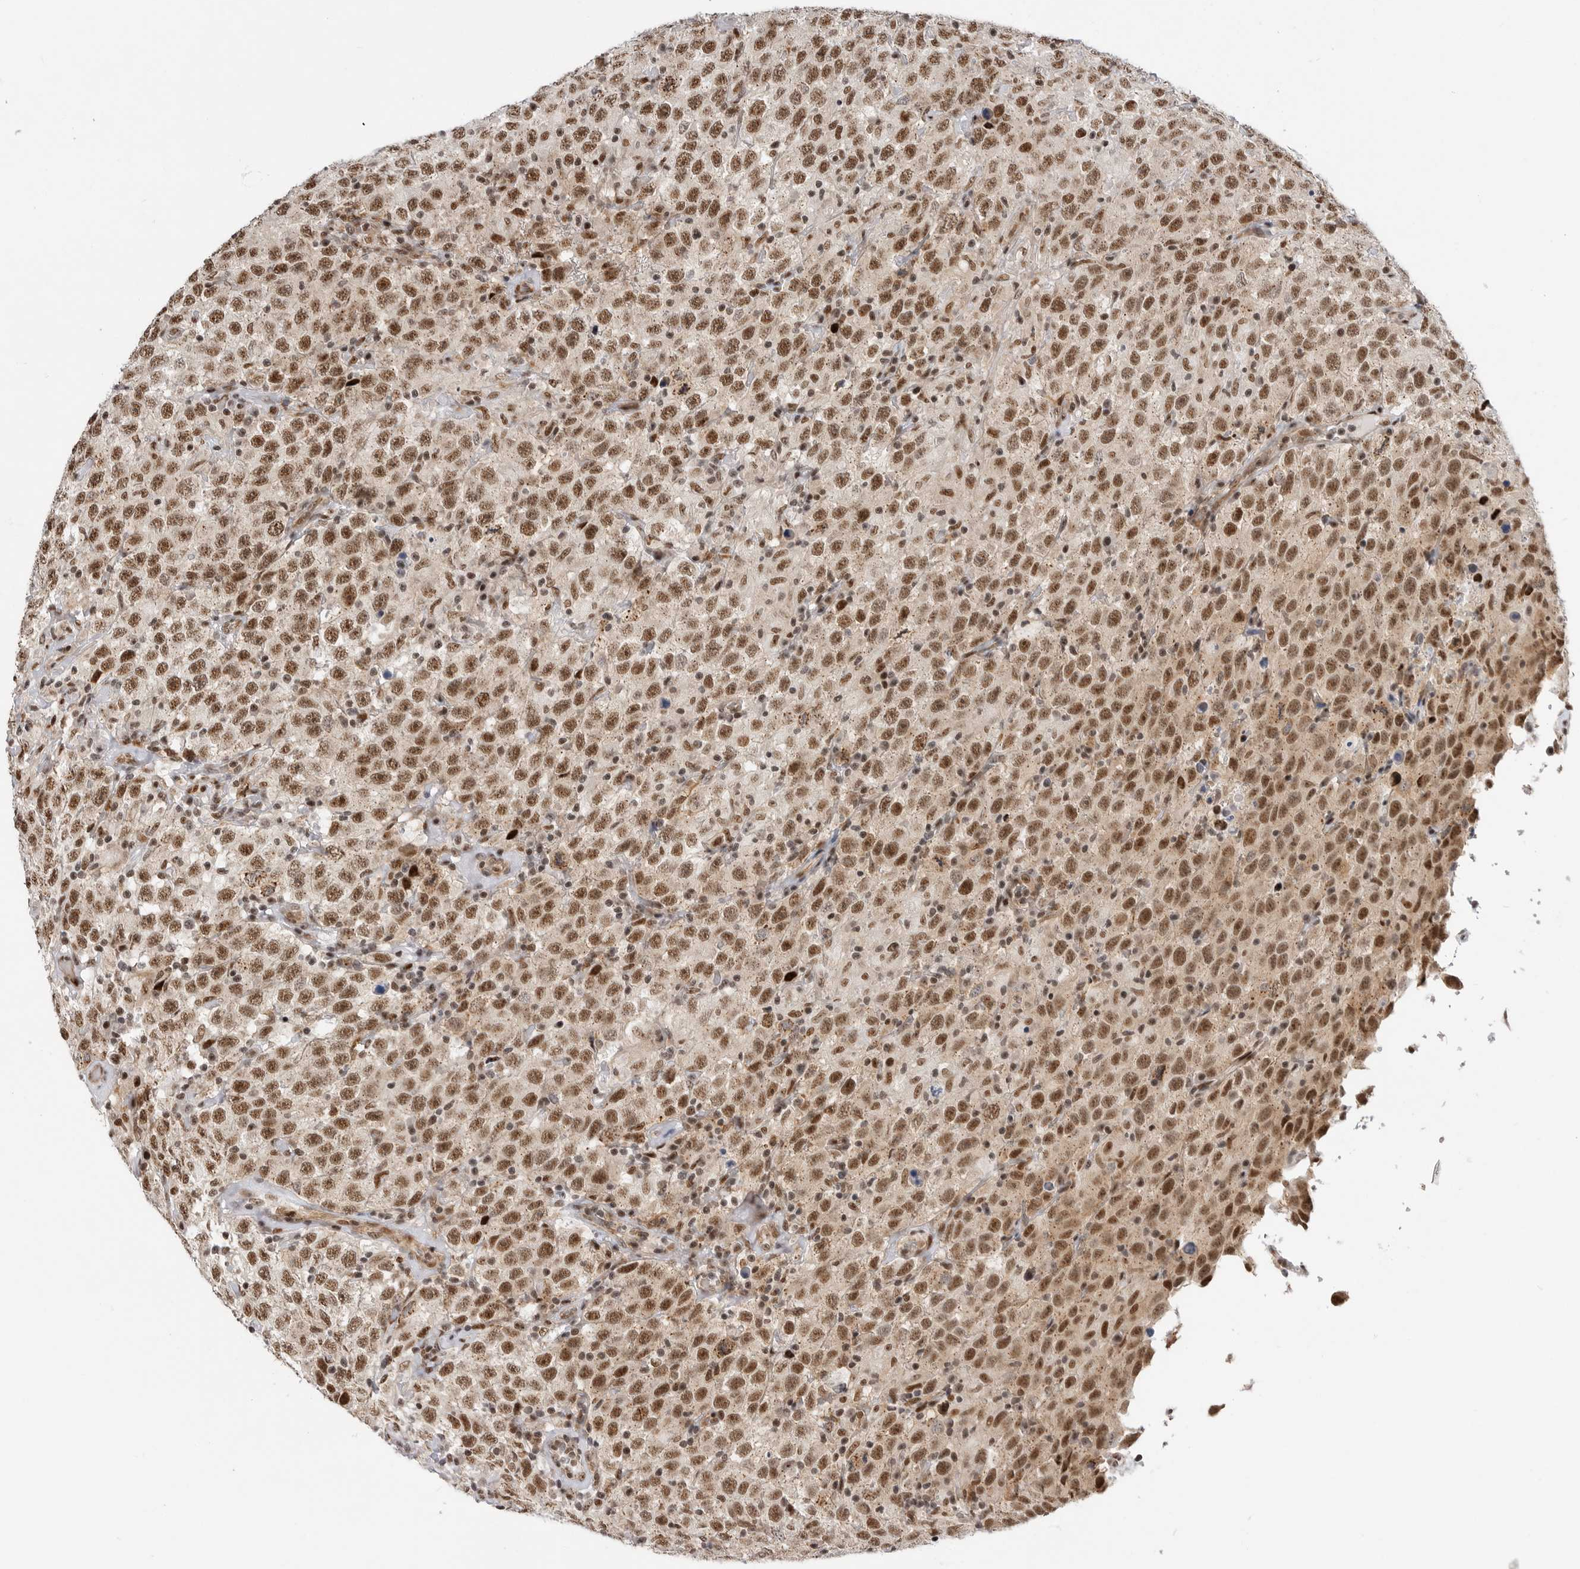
{"staining": {"intensity": "moderate", "quantity": ">75%", "location": "nuclear"}, "tissue": "testis cancer", "cell_type": "Tumor cells", "image_type": "cancer", "snomed": [{"axis": "morphology", "description": "Seminoma, NOS"}, {"axis": "topography", "description": "Testis"}], "caption": "A brown stain highlights moderate nuclear staining of a protein in human testis cancer tumor cells.", "gene": "GPATCH2", "patient": {"sex": "male", "age": 41}}